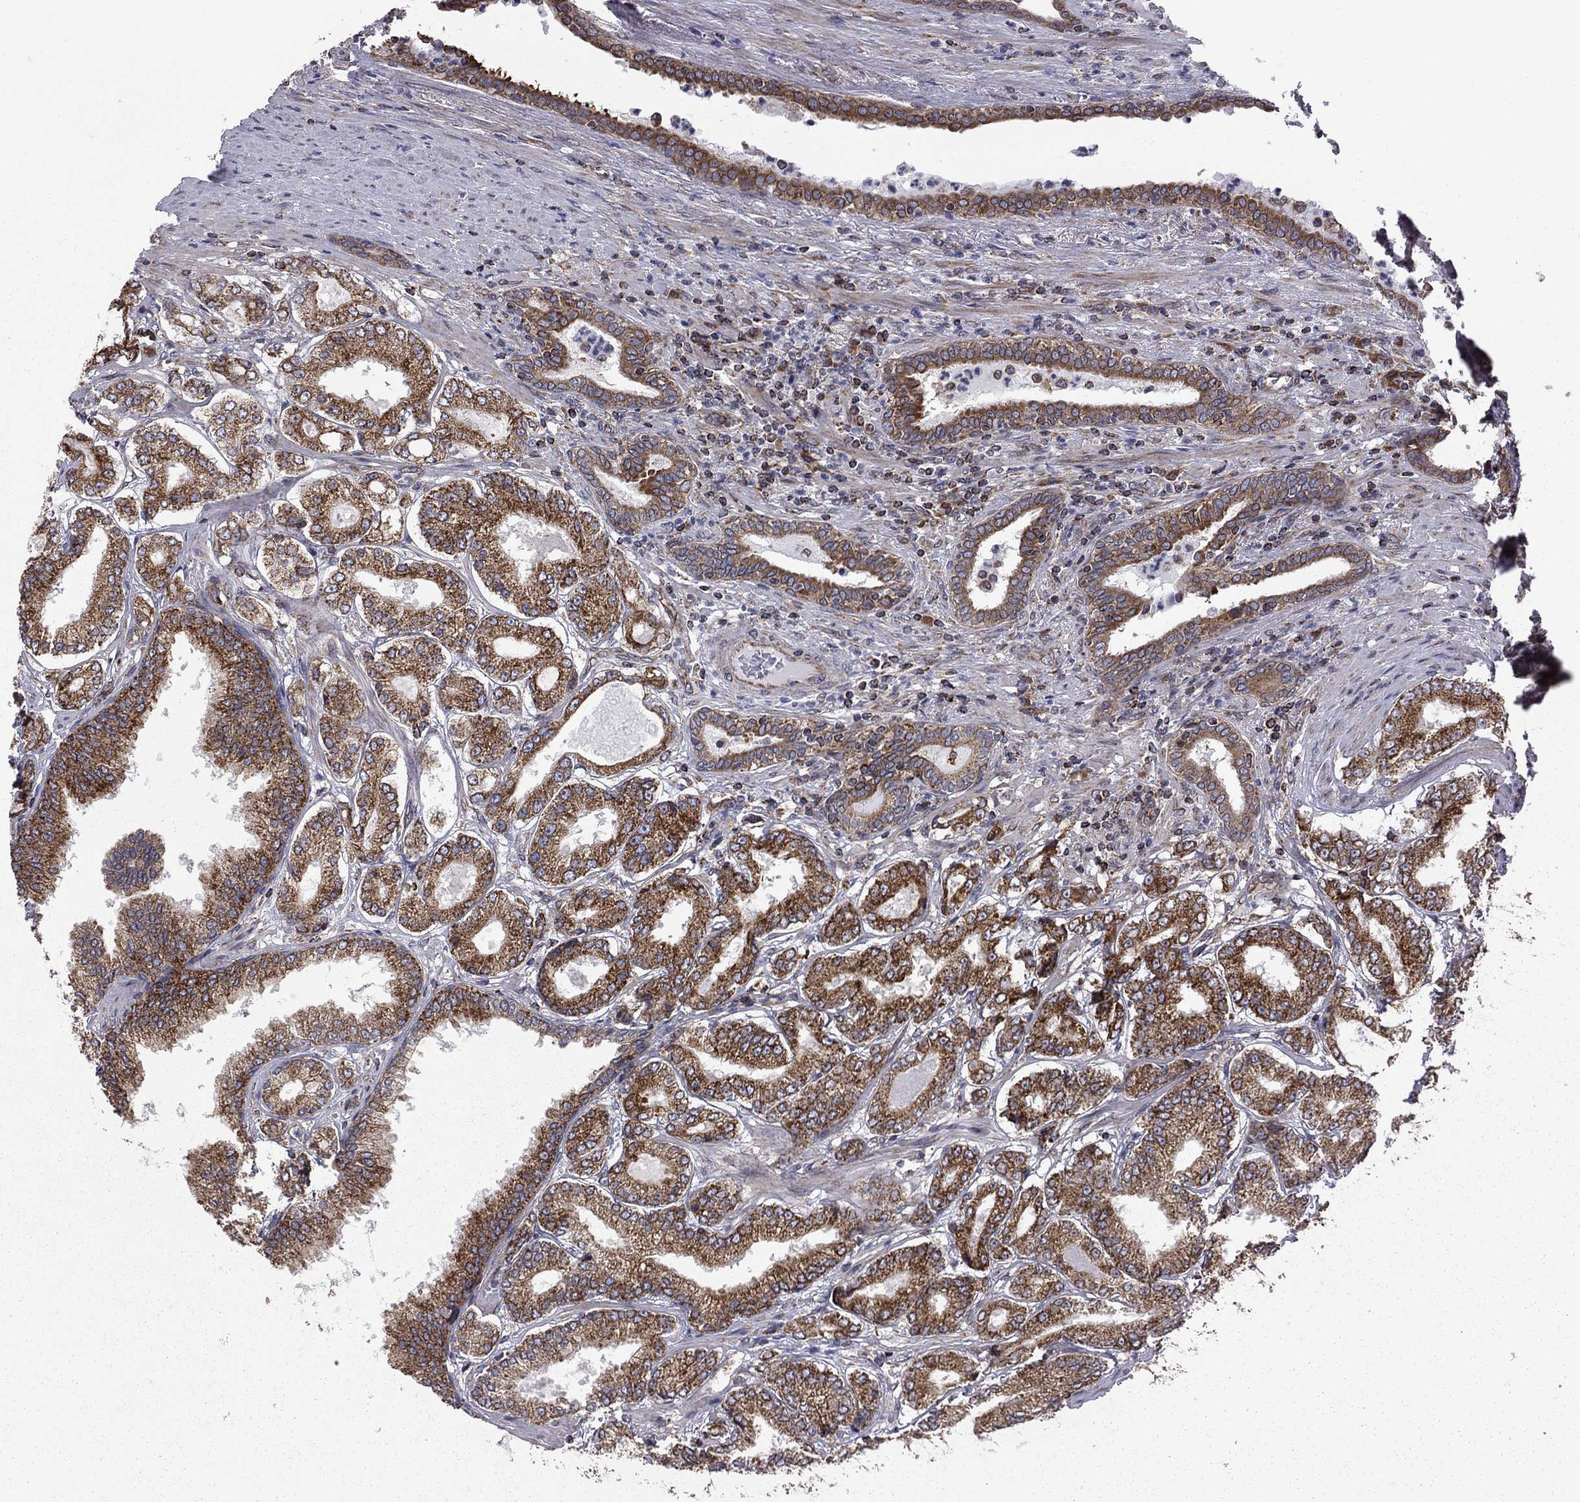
{"staining": {"intensity": "strong", "quantity": "25%-75%", "location": "cytoplasmic/membranous"}, "tissue": "prostate cancer", "cell_type": "Tumor cells", "image_type": "cancer", "snomed": [{"axis": "morphology", "description": "Adenocarcinoma, NOS"}, {"axis": "topography", "description": "Prostate"}], "caption": "Immunohistochemistry (IHC) photomicrograph of neoplastic tissue: adenocarcinoma (prostate) stained using immunohistochemistry (IHC) displays high levels of strong protein expression localized specifically in the cytoplasmic/membranous of tumor cells, appearing as a cytoplasmic/membranous brown color.", "gene": "CLPTM1", "patient": {"sex": "male", "age": 65}}